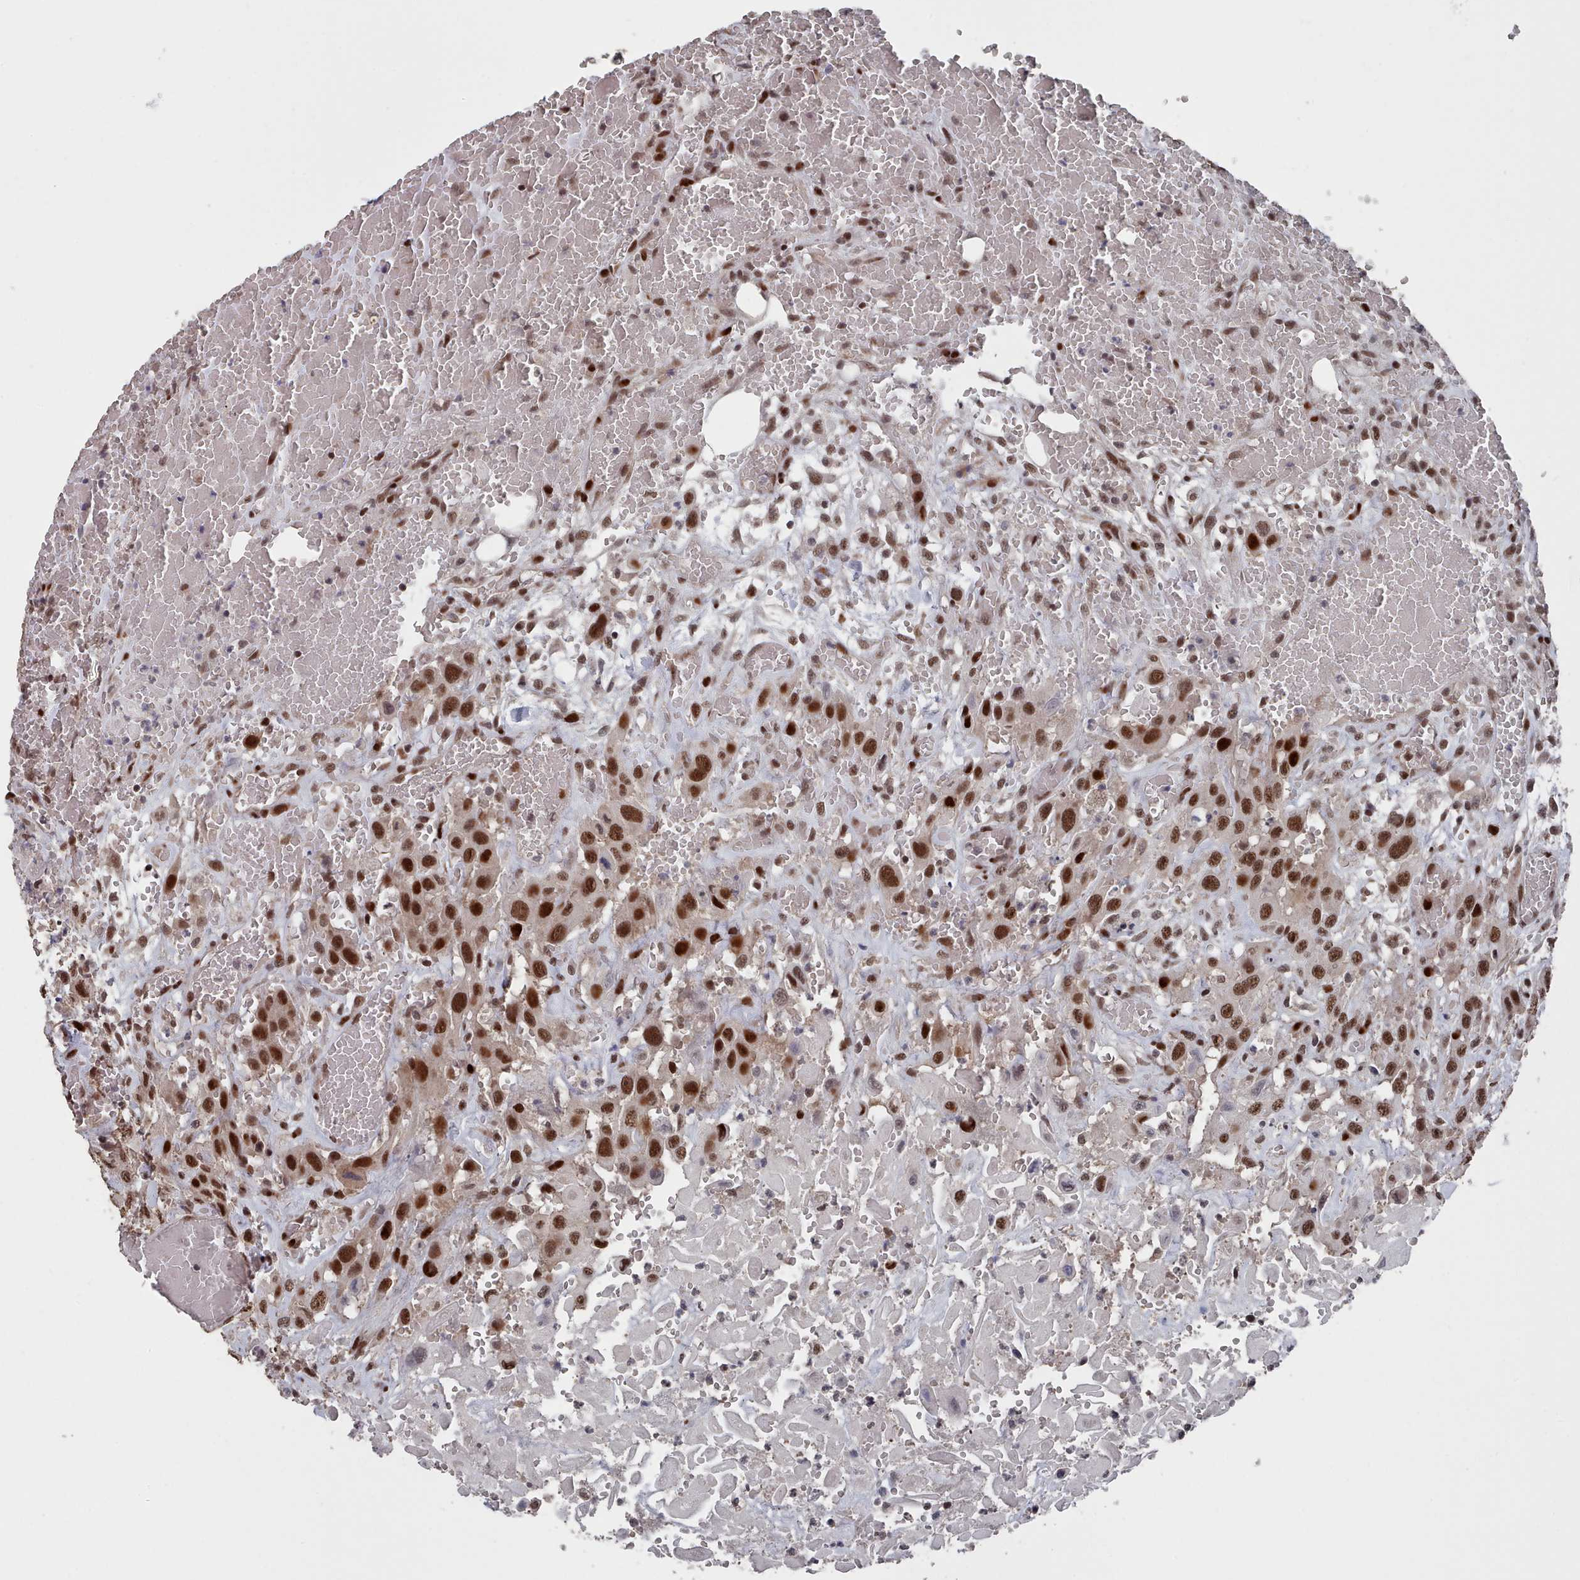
{"staining": {"intensity": "strong", "quantity": ">75%", "location": "nuclear"}, "tissue": "head and neck cancer", "cell_type": "Tumor cells", "image_type": "cancer", "snomed": [{"axis": "morphology", "description": "Squamous cell carcinoma, NOS"}, {"axis": "topography", "description": "Head-Neck"}], "caption": "Head and neck cancer (squamous cell carcinoma) stained for a protein exhibits strong nuclear positivity in tumor cells.", "gene": "PNRC2", "patient": {"sex": "male", "age": 81}}